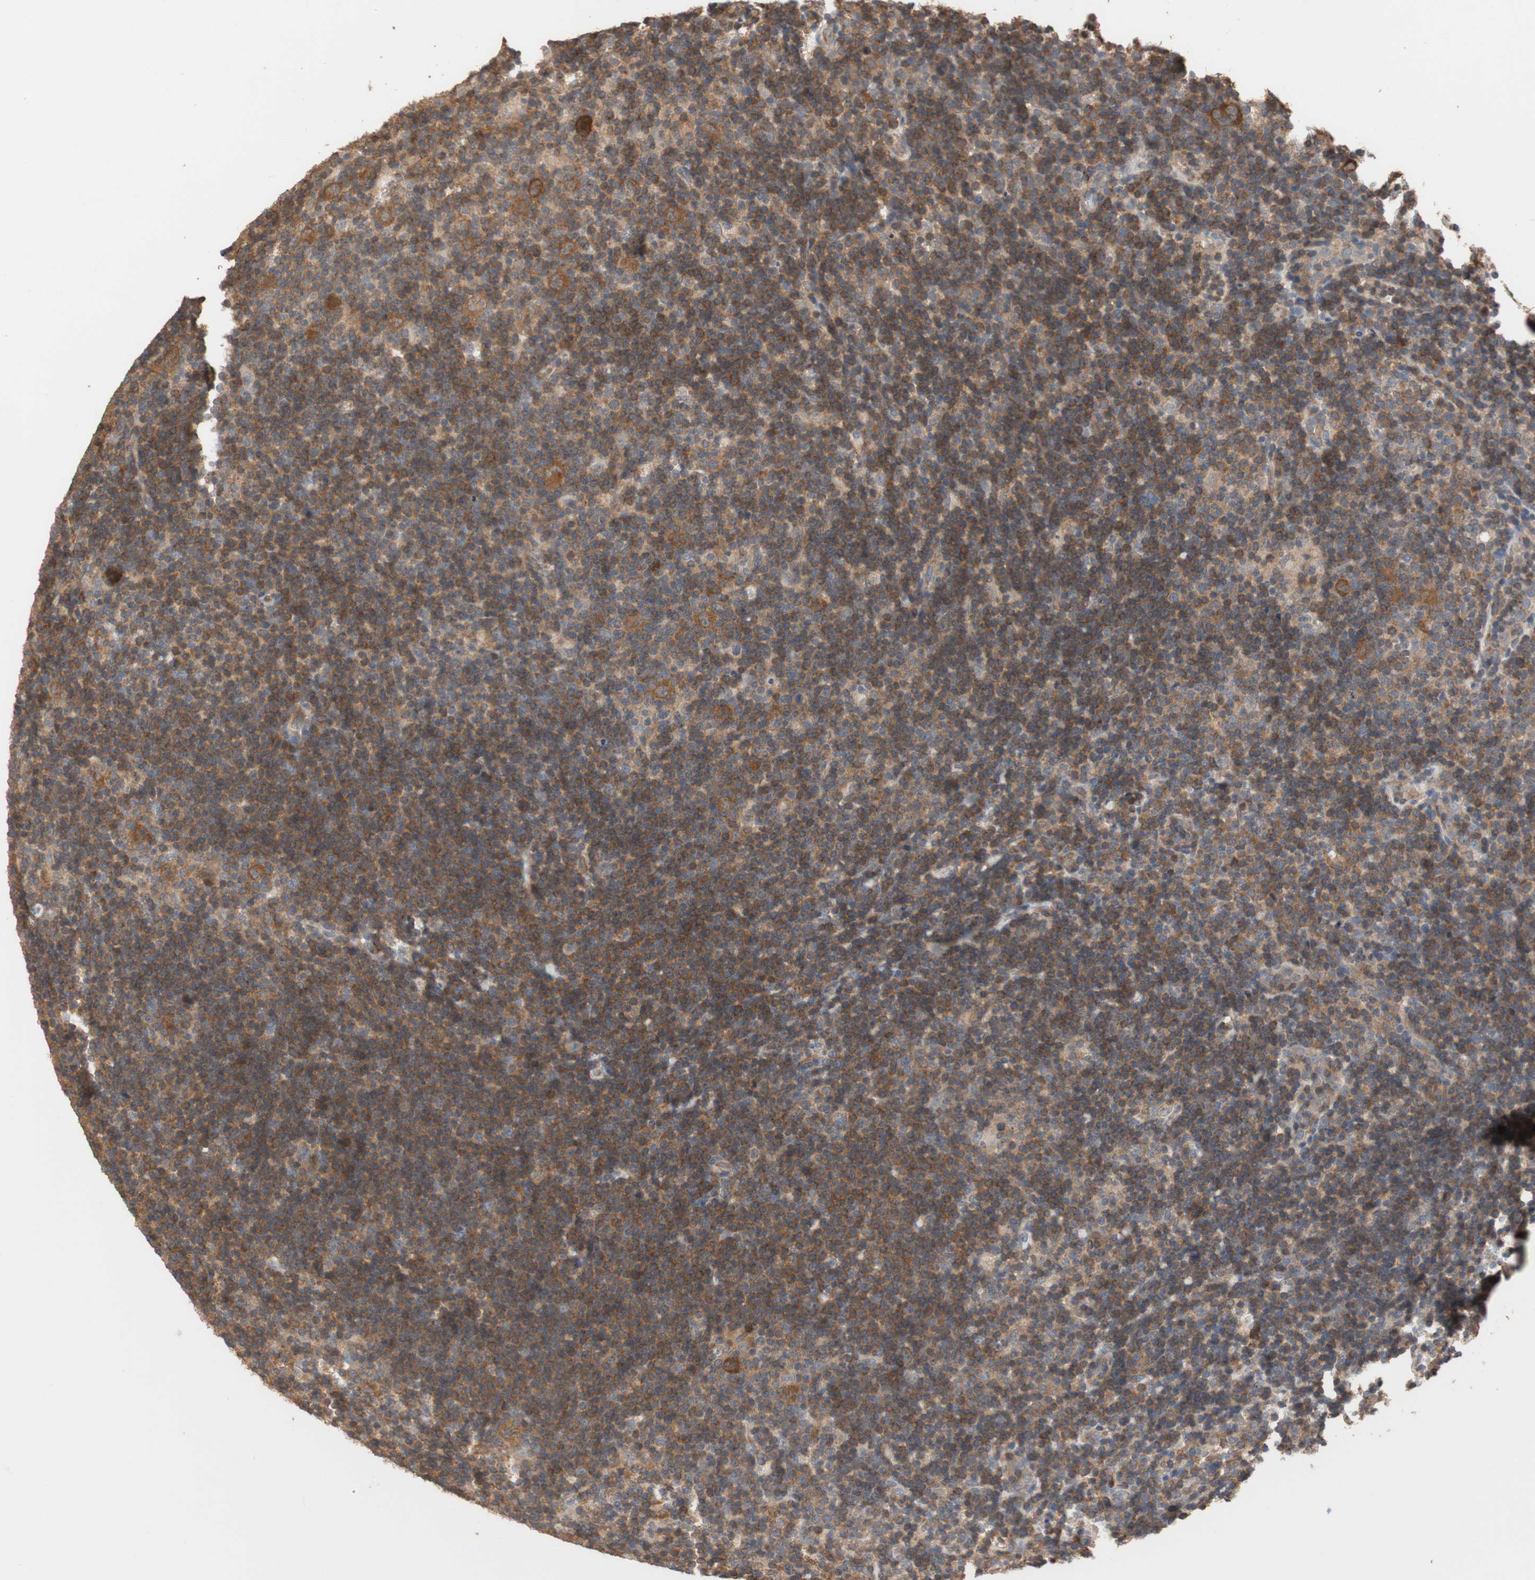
{"staining": {"intensity": "strong", "quantity": ">75%", "location": "cytoplasmic/membranous"}, "tissue": "lymphoma", "cell_type": "Tumor cells", "image_type": "cancer", "snomed": [{"axis": "morphology", "description": "Hodgkin's disease, NOS"}, {"axis": "topography", "description": "Lymph node"}], "caption": "Protein expression analysis of lymphoma shows strong cytoplasmic/membranous positivity in approximately >75% of tumor cells. The staining was performed using DAB, with brown indicating positive protein expression. Nuclei are stained blue with hematoxylin.", "gene": "MAP4K2", "patient": {"sex": "female", "age": 57}}